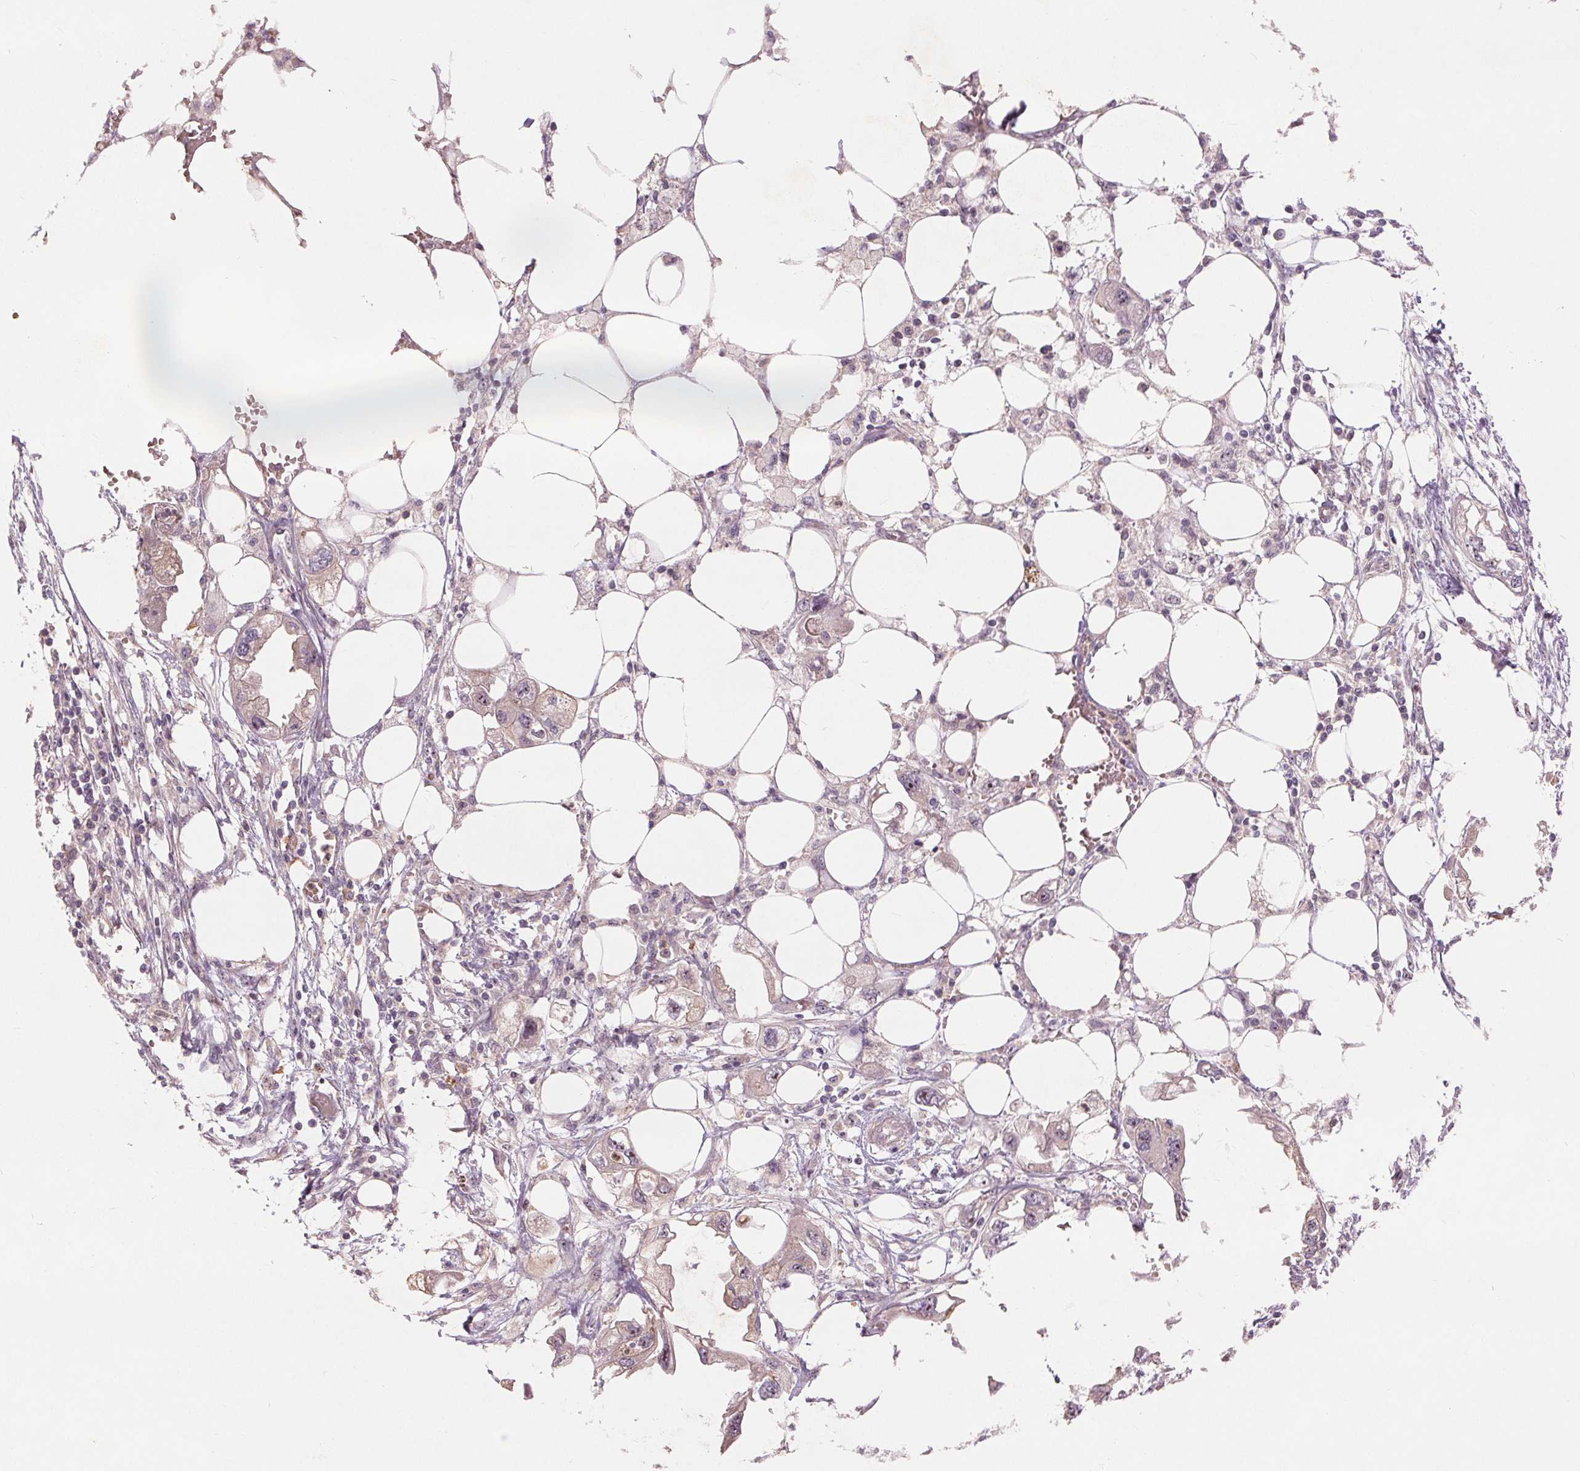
{"staining": {"intensity": "negative", "quantity": "none", "location": "none"}, "tissue": "endometrial cancer", "cell_type": "Tumor cells", "image_type": "cancer", "snomed": [{"axis": "morphology", "description": "Adenocarcinoma, NOS"}, {"axis": "morphology", "description": "Adenocarcinoma, metastatic, NOS"}, {"axis": "topography", "description": "Adipose tissue"}, {"axis": "topography", "description": "Endometrium"}], "caption": "Tumor cells are negative for protein expression in human endometrial metastatic adenocarcinoma.", "gene": "RANBP3L", "patient": {"sex": "female", "age": 67}}